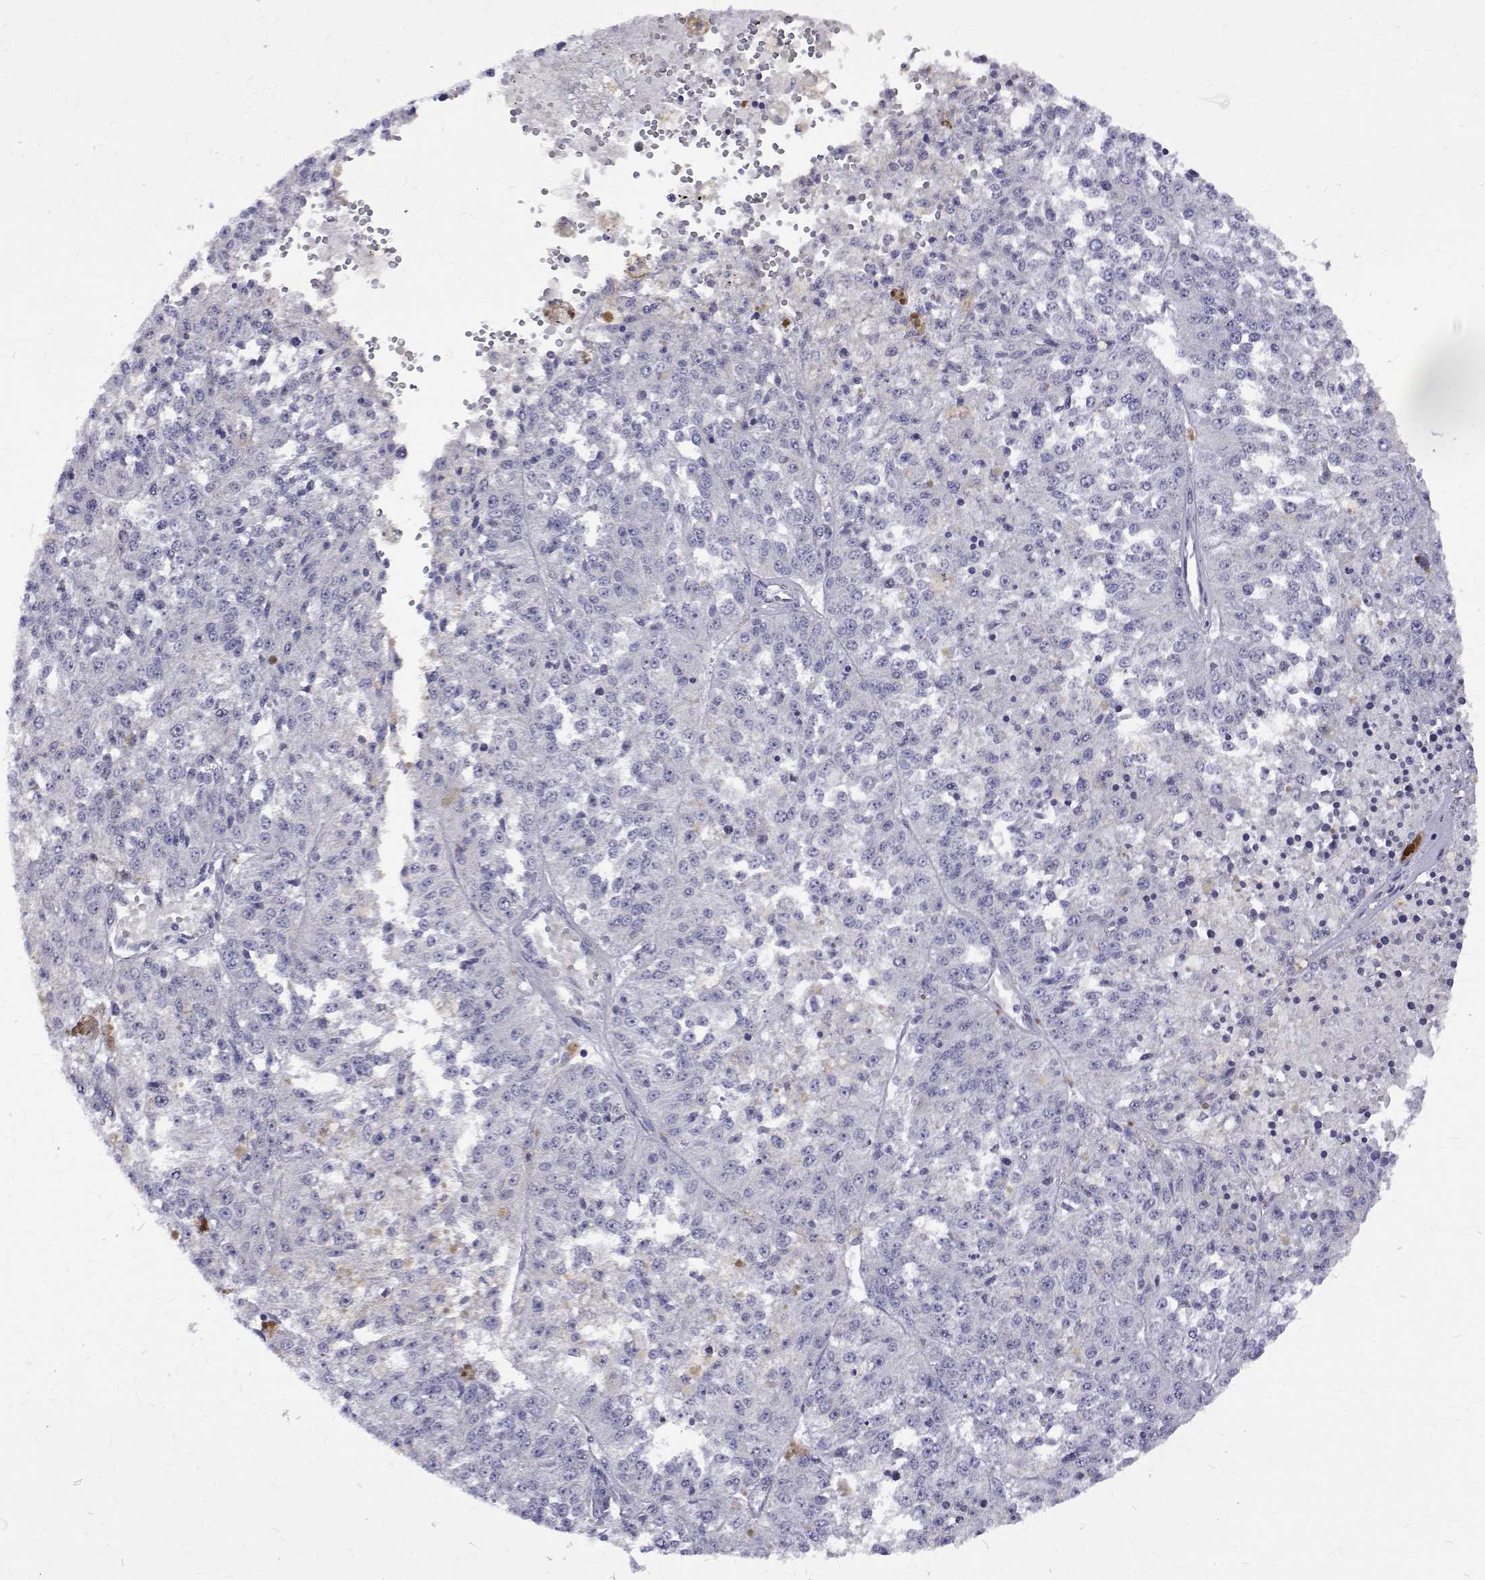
{"staining": {"intensity": "negative", "quantity": "none", "location": "none"}, "tissue": "melanoma", "cell_type": "Tumor cells", "image_type": "cancer", "snomed": [{"axis": "morphology", "description": "Malignant melanoma, Metastatic site"}, {"axis": "topography", "description": "Lymph node"}], "caption": "A photomicrograph of melanoma stained for a protein exhibits no brown staining in tumor cells. Brightfield microscopy of immunohistochemistry (IHC) stained with DAB (brown) and hematoxylin (blue), captured at high magnification.", "gene": "PADI1", "patient": {"sex": "female", "age": 64}}